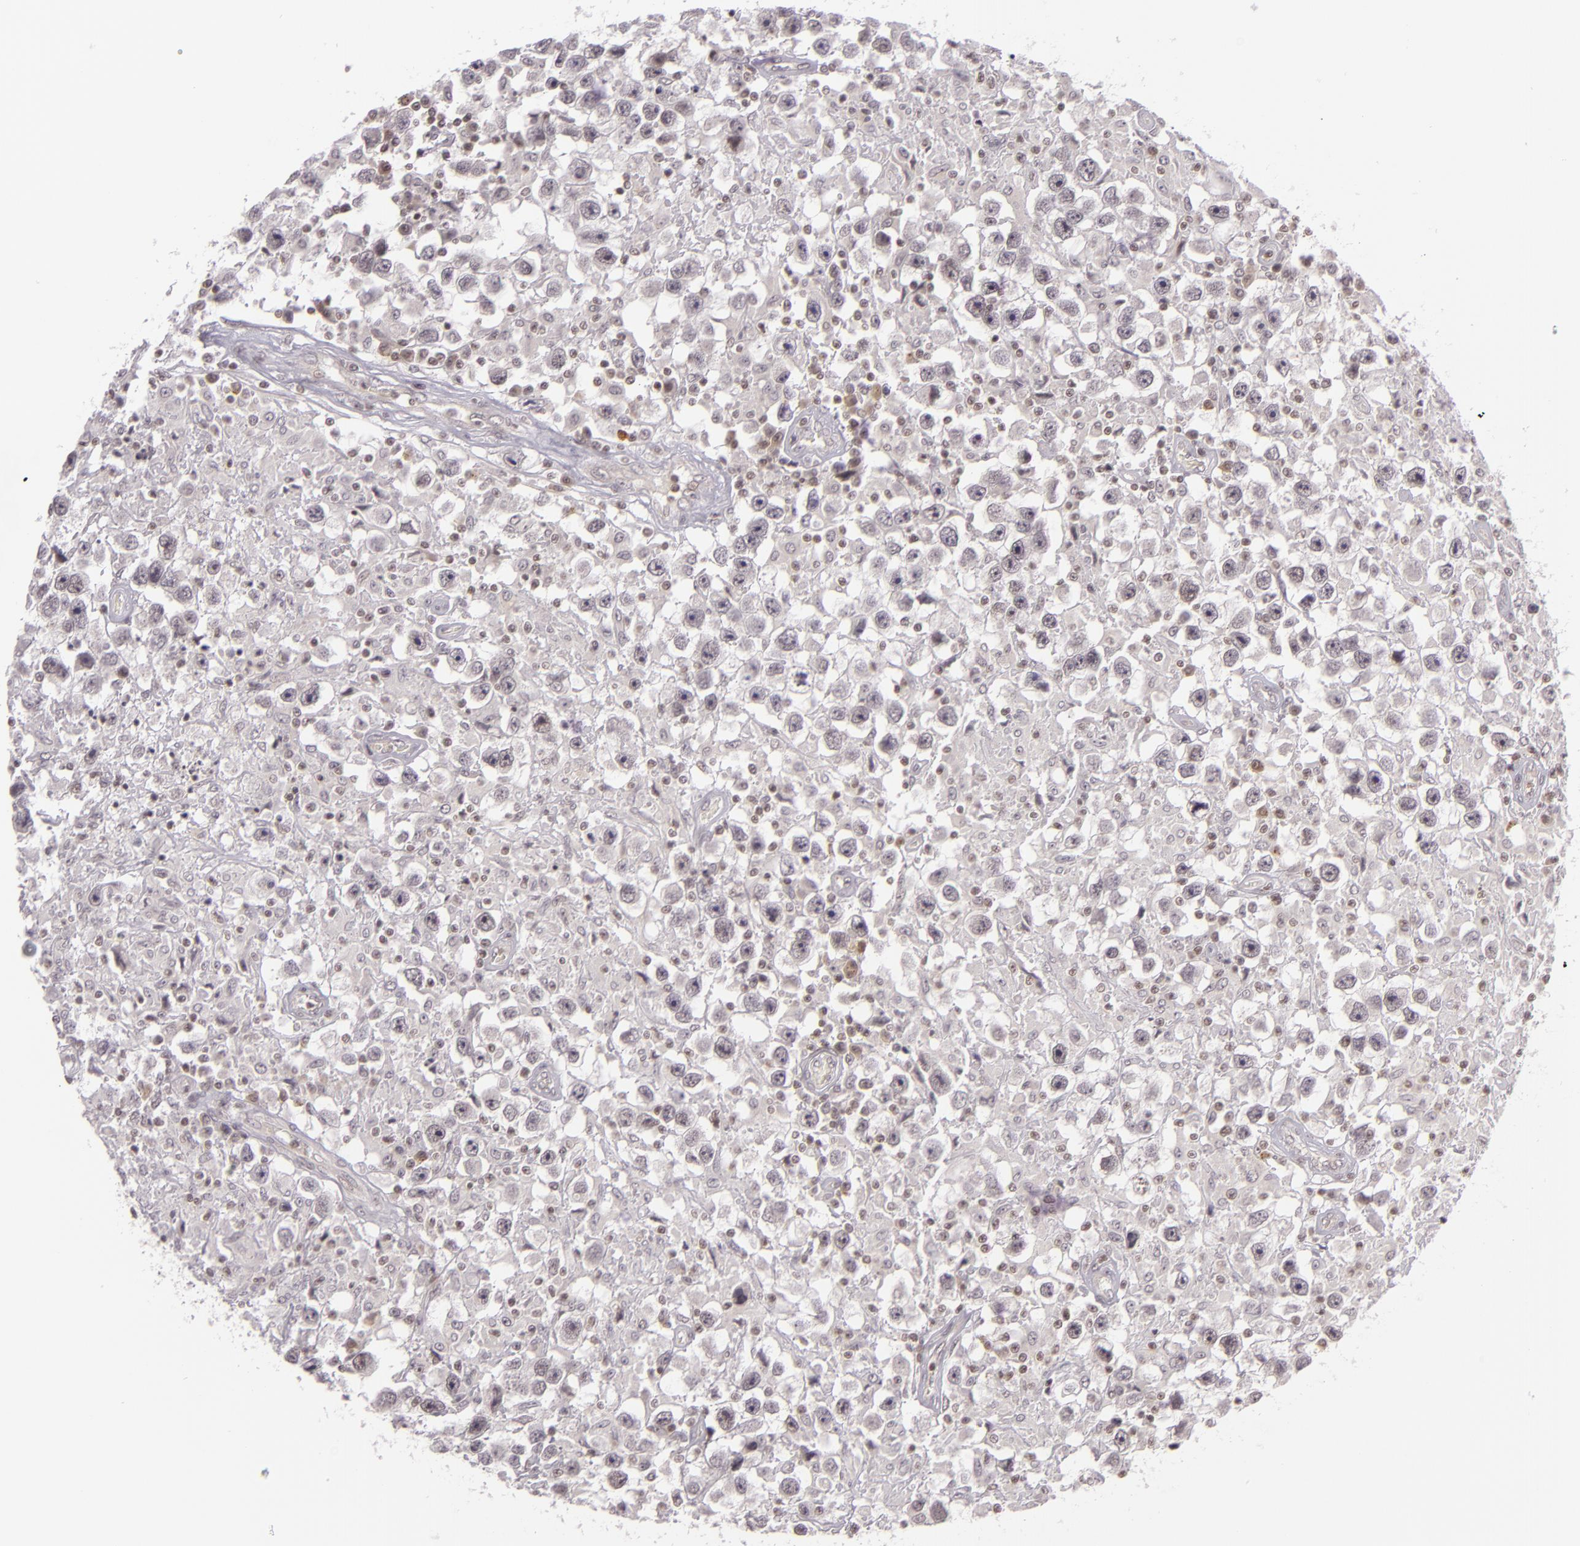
{"staining": {"intensity": "weak", "quantity": "25%-75%", "location": "nuclear"}, "tissue": "testis cancer", "cell_type": "Tumor cells", "image_type": "cancer", "snomed": [{"axis": "morphology", "description": "Seminoma, NOS"}, {"axis": "topography", "description": "Testis"}], "caption": "Immunohistochemical staining of seminoma (testis) displays low levels of weak nuclear protein positivity in about 25%-75% of tumor cells. (DAB IHC with brightfield microscopy, high magnification).", "gene": "ZFX", "patient": {"sex": "male", "age": 34}}